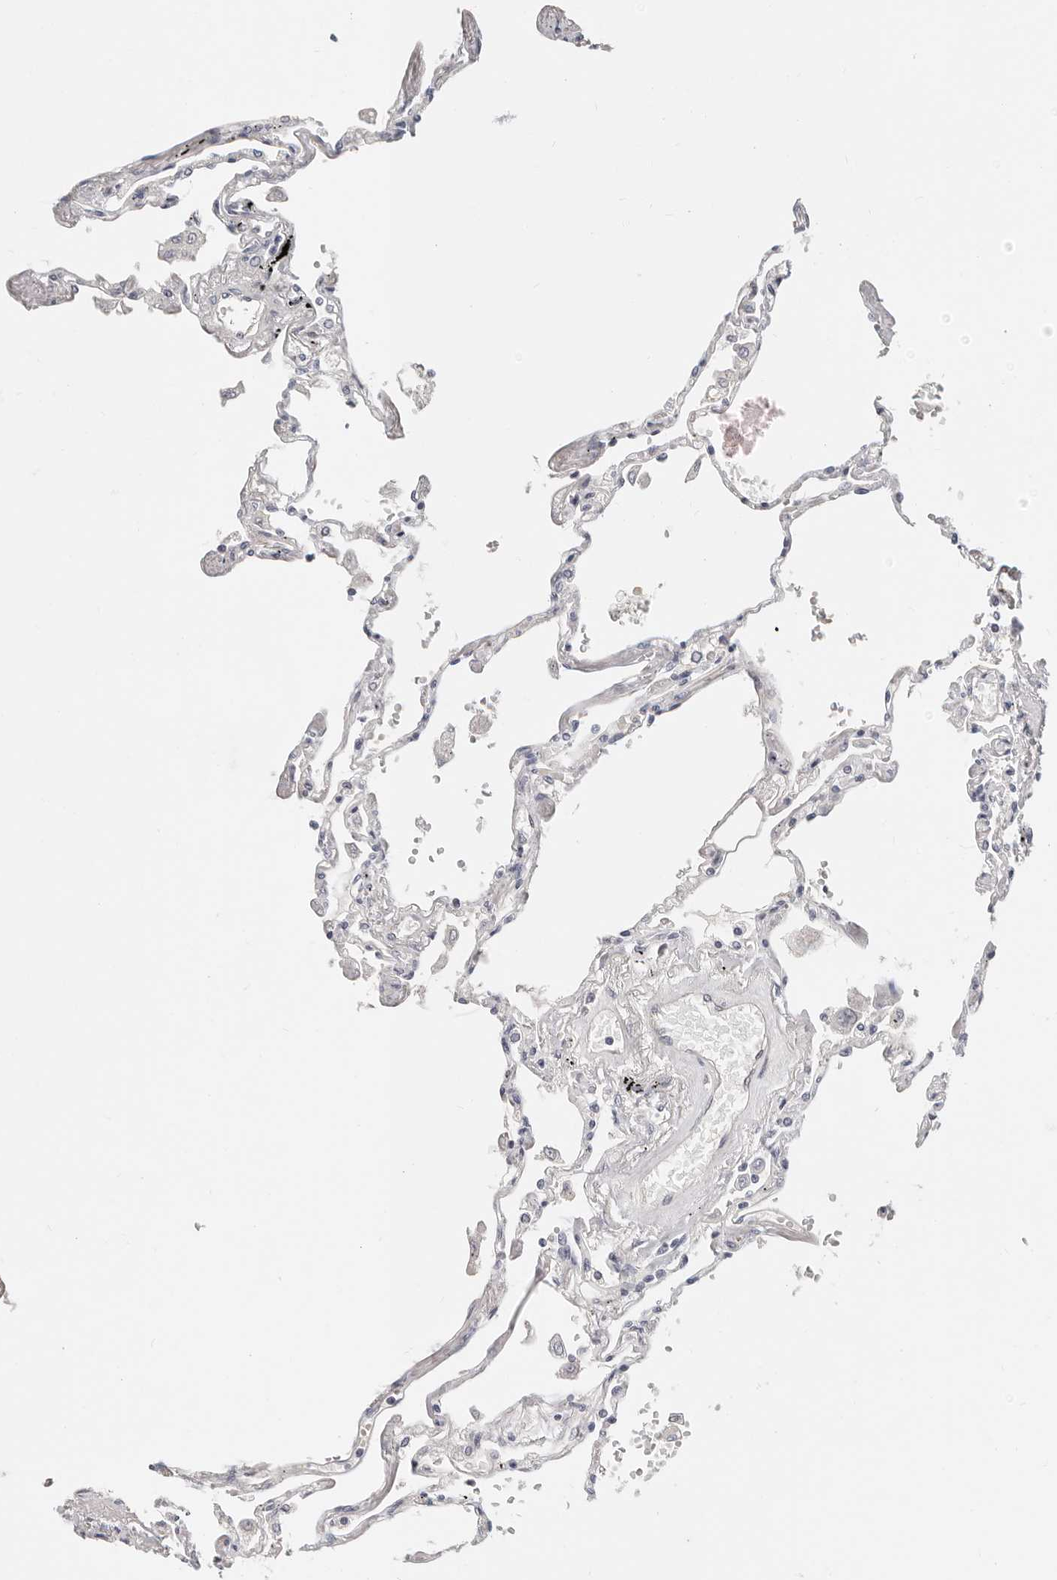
{"staining": {"intensity": "negative", "quantity": "none", "location": "none"}, "tissue": "lung", "cell_type": "Alveolar cells", "image_type": "normal", "snomed": [{"axis": "morphology", "description": "Normal tissue, NOS"}, {"axis": "topography", "description": "Lung"}], "caption": "A photomicrograph of lung stained for a protein displays no brown staining in alveolar cells.", "gene": "ZRANB1", "patient": {"sex": "female", "age": 67}}